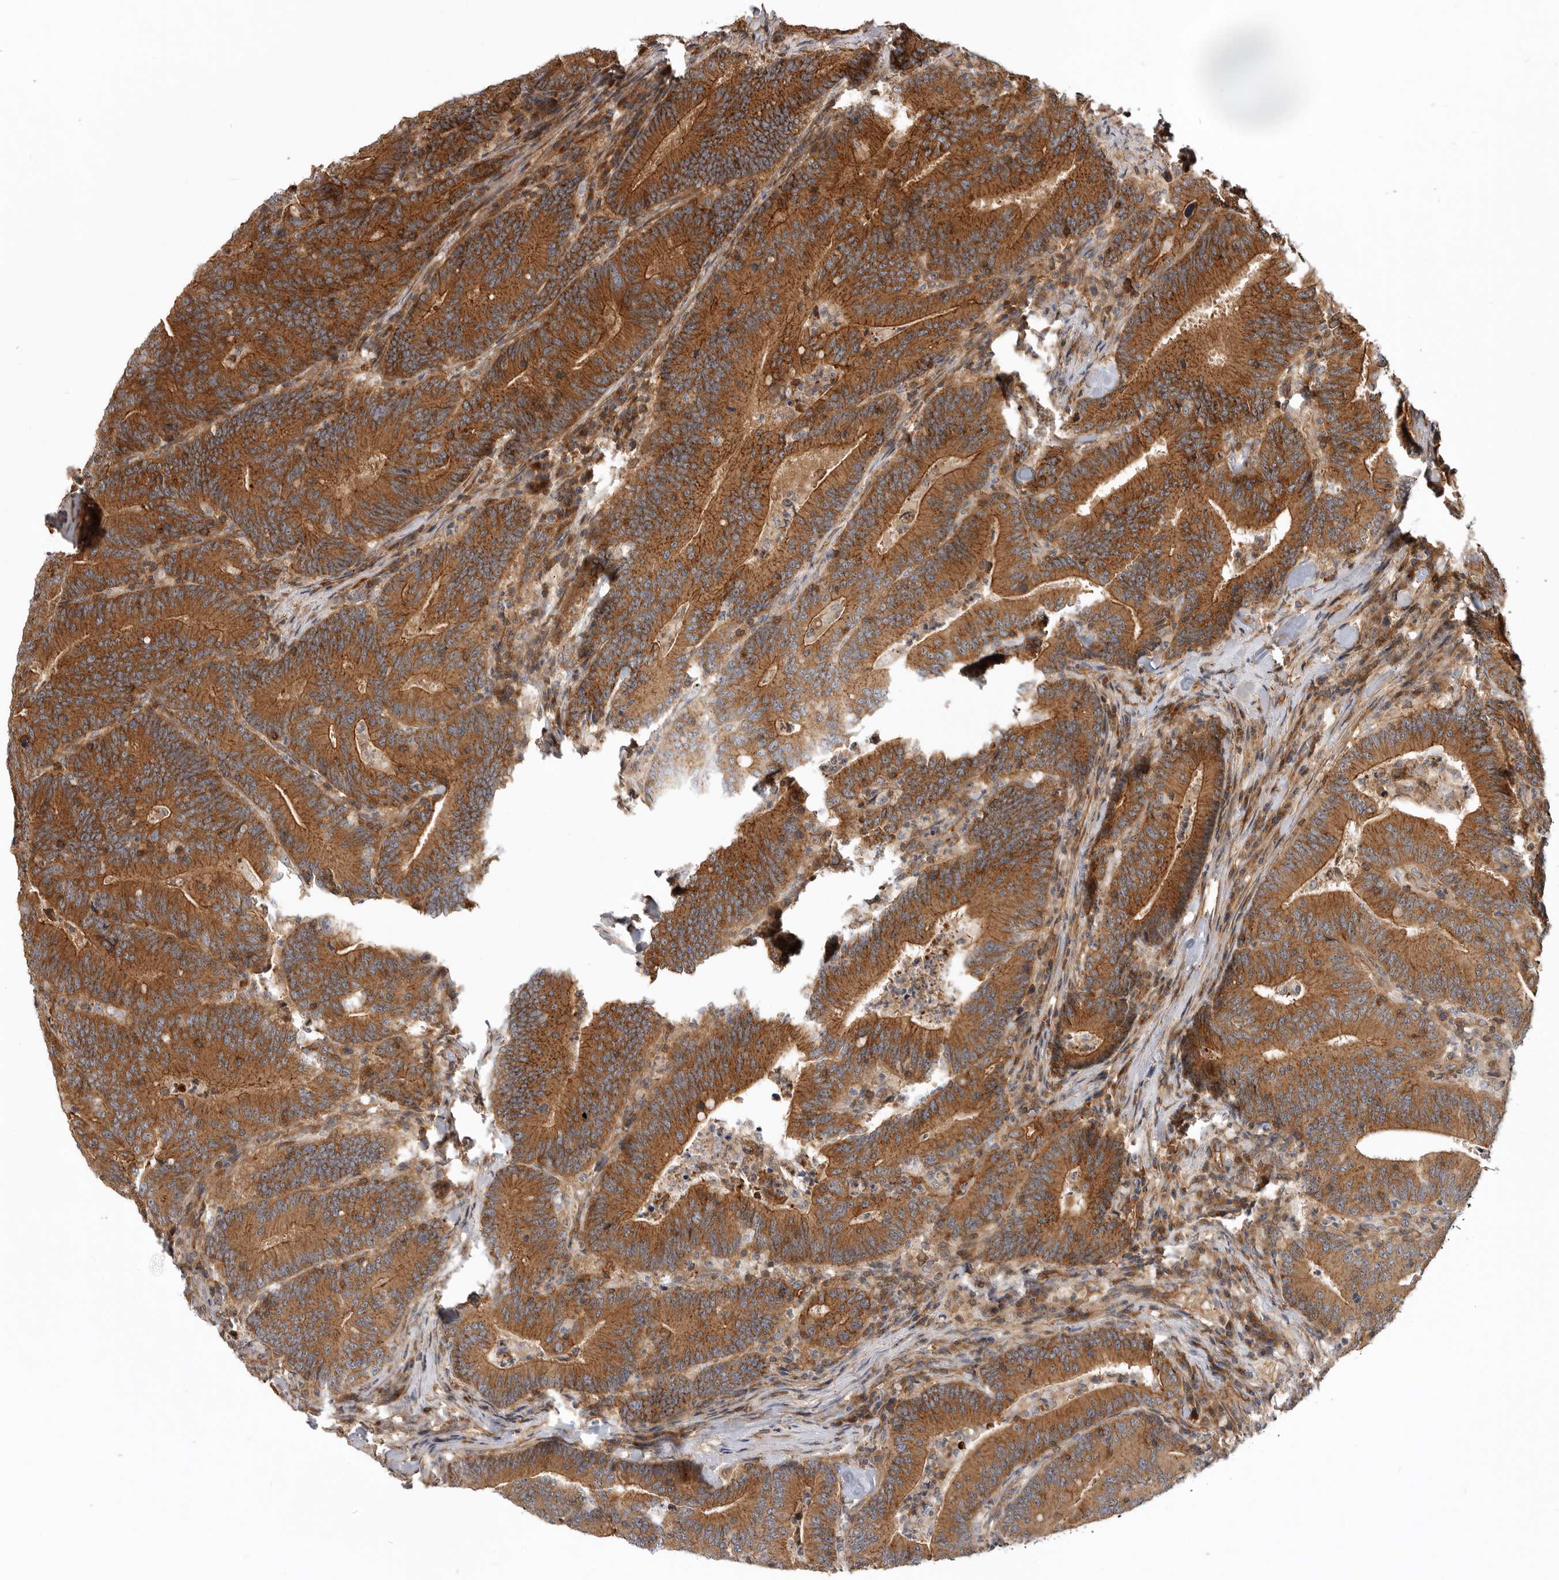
{"staining": {"intensity": "strong", "quantity": ">75%", "location": "cytoplasmic/membranous"}, "tissue": "colorectal cancer", "cell_type": "Tumor cells", "image_type": "cancer", "snomed": [{"axis": "morphology", "description": "Adenocarcinoma, NOS"}, {"axis": "topography", "description": "Colon"}], "caption": "A brown stain labels strong cytoplasmic/membranous staining of a protein in human adenocarcinoma (colorectal) tumor cells.", "gene": "GPATCH2", "patient": {"sex": "female", "age": 66}}